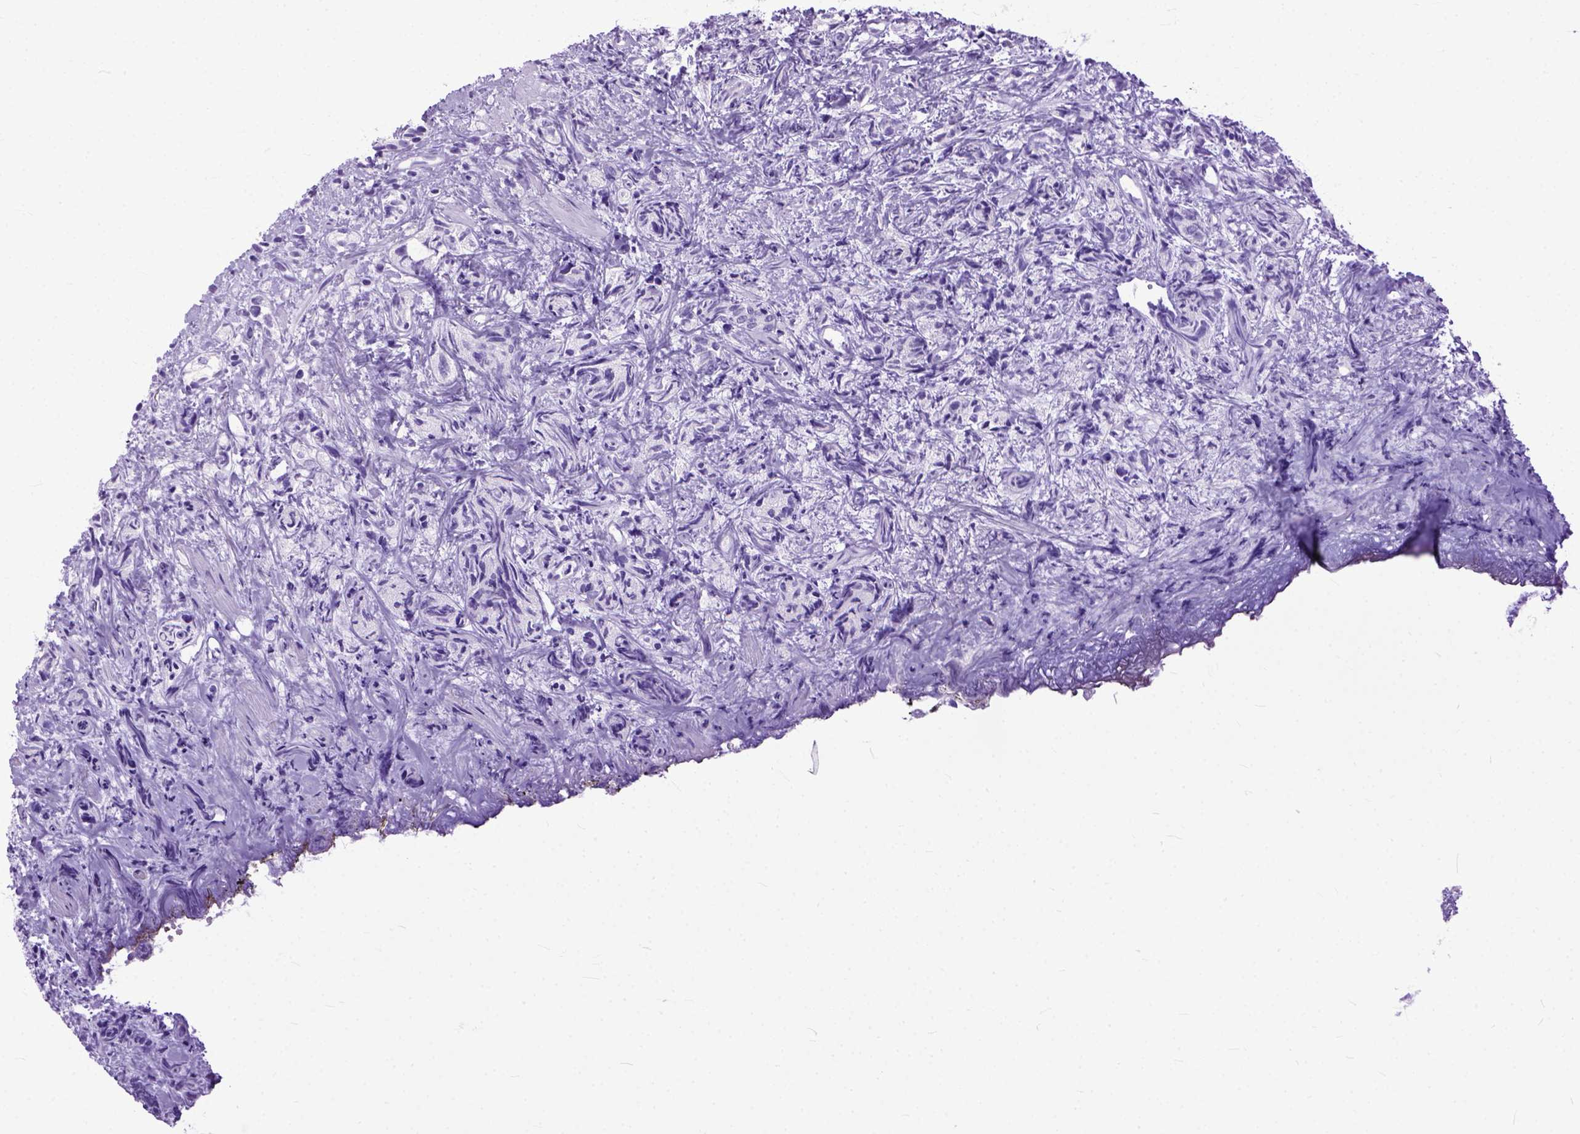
{"staining": {"intensity": "negative", "quantity": "none", "location": "none"}, "tissue": "prostate cancer", "cell_type": "Tumor cells", "image_type": "cancer", "snomed": [{"axis": "morphology", "description": "Adenocarcinoma, High grade"}, {"axis": "topography", "description": "Prostate"}], "caption": "An immunohistochemistry (IHC) micrograph of prostate high-grade adenocarcinoma is shown. There is no staining in tumor cells of prostate high-grade adenocarcinoma.", "gene": "GNGT1", "patient": {"sex": "male", "age": 53}}